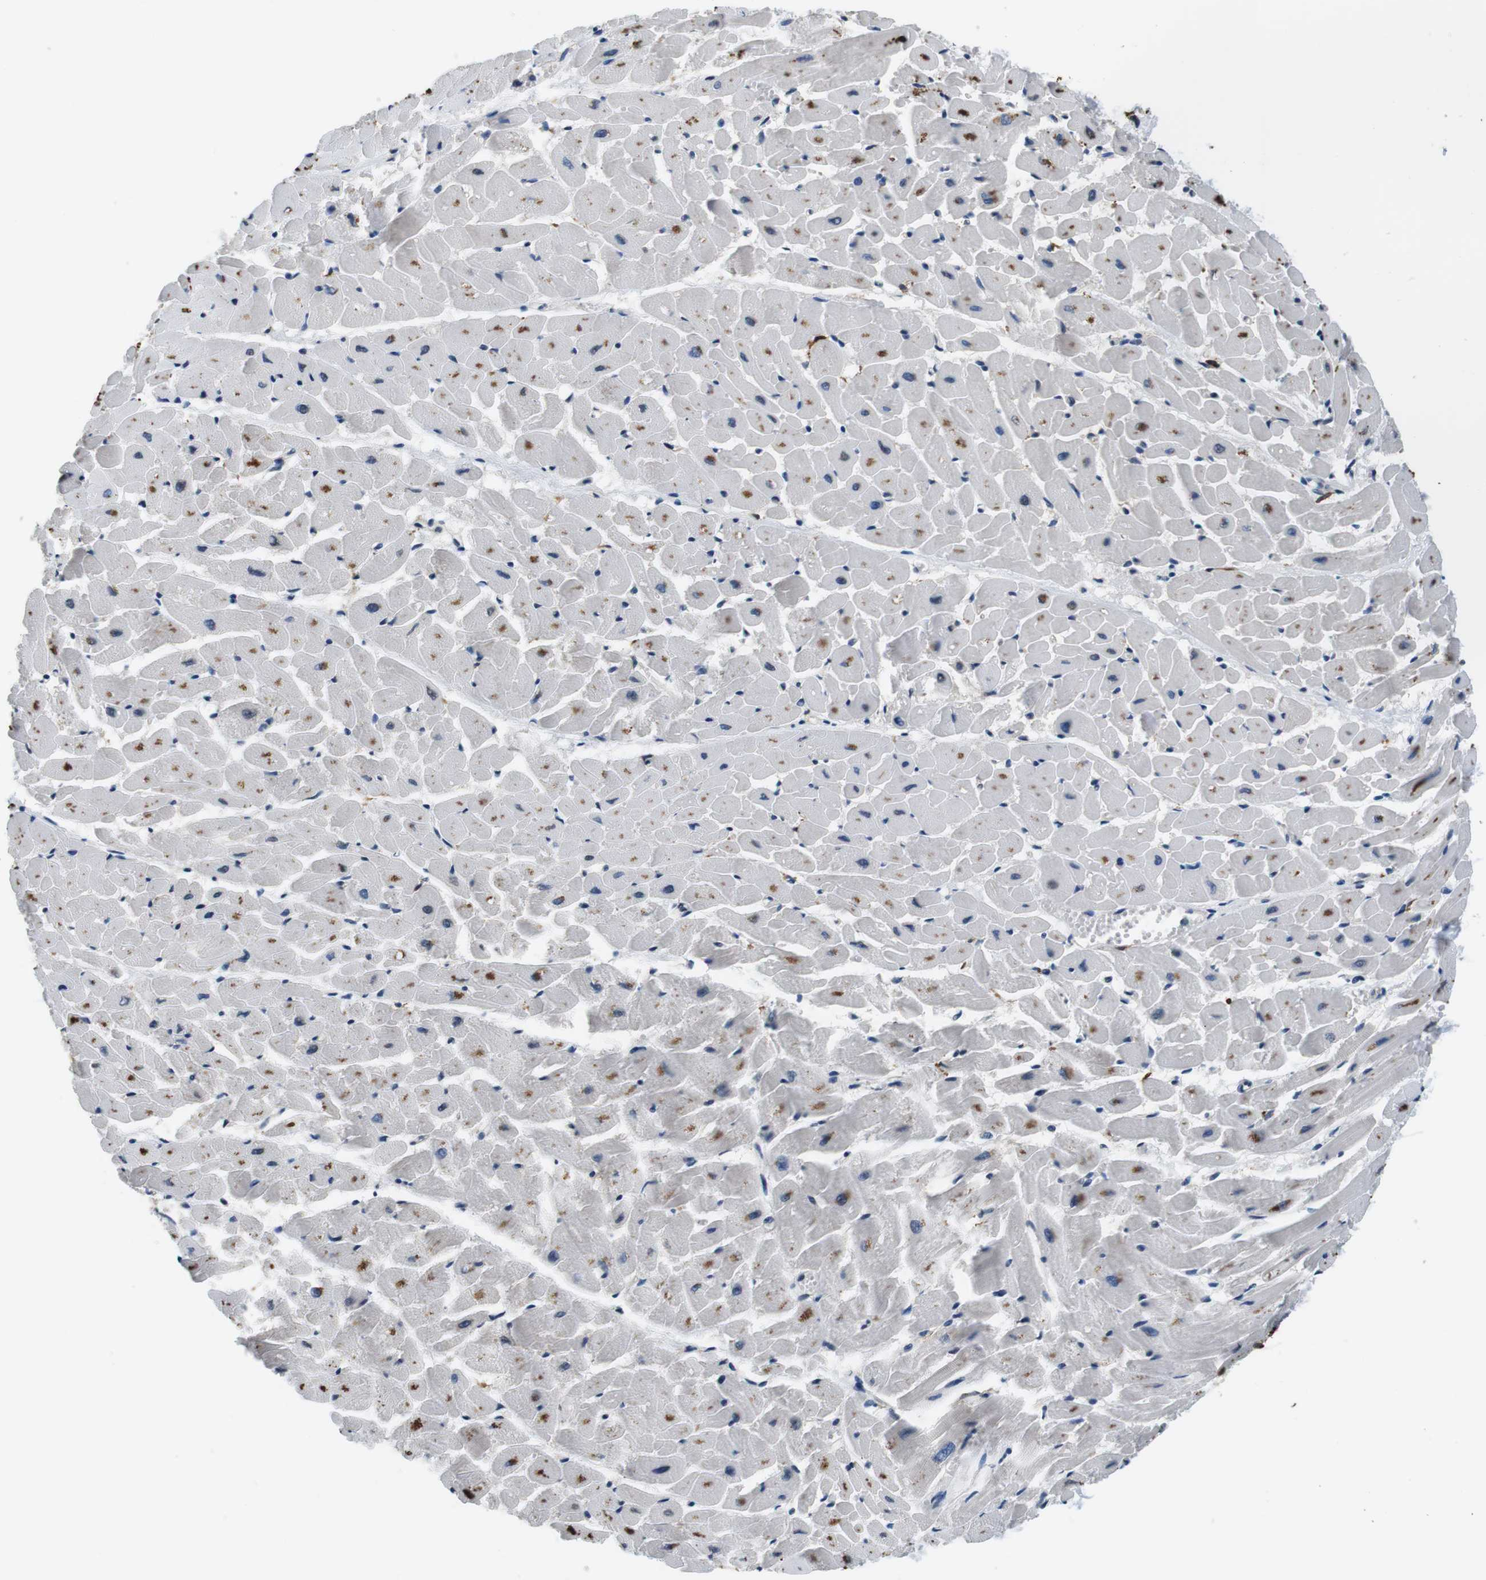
{"staining": {"intensity": "moderate", "quantity": "25%-75%", "location": "cytoplasmic/membranous"}, "tissue": "heart muscle", "cell_type": "Cardiomyocytes", "image_type": "normal", "snomed": [{"axis": "morphology", "description": "Normal tissue, NOS"}, {"axis": "topography", "description": "Heart"}], "caption": "Immunohistochemistry (DAB) staining of normal human heart muscle shows moderate cytoplasmic/membranous protein staining in approximately 25%-75% of cardiomyocytes. (DAB (3,3'-diaminobenzidine) IHC, brown staining for protein, blue staining for nuclei).", "gene": "CD163L1", "patient": {"sex": "female", "age": 19}}